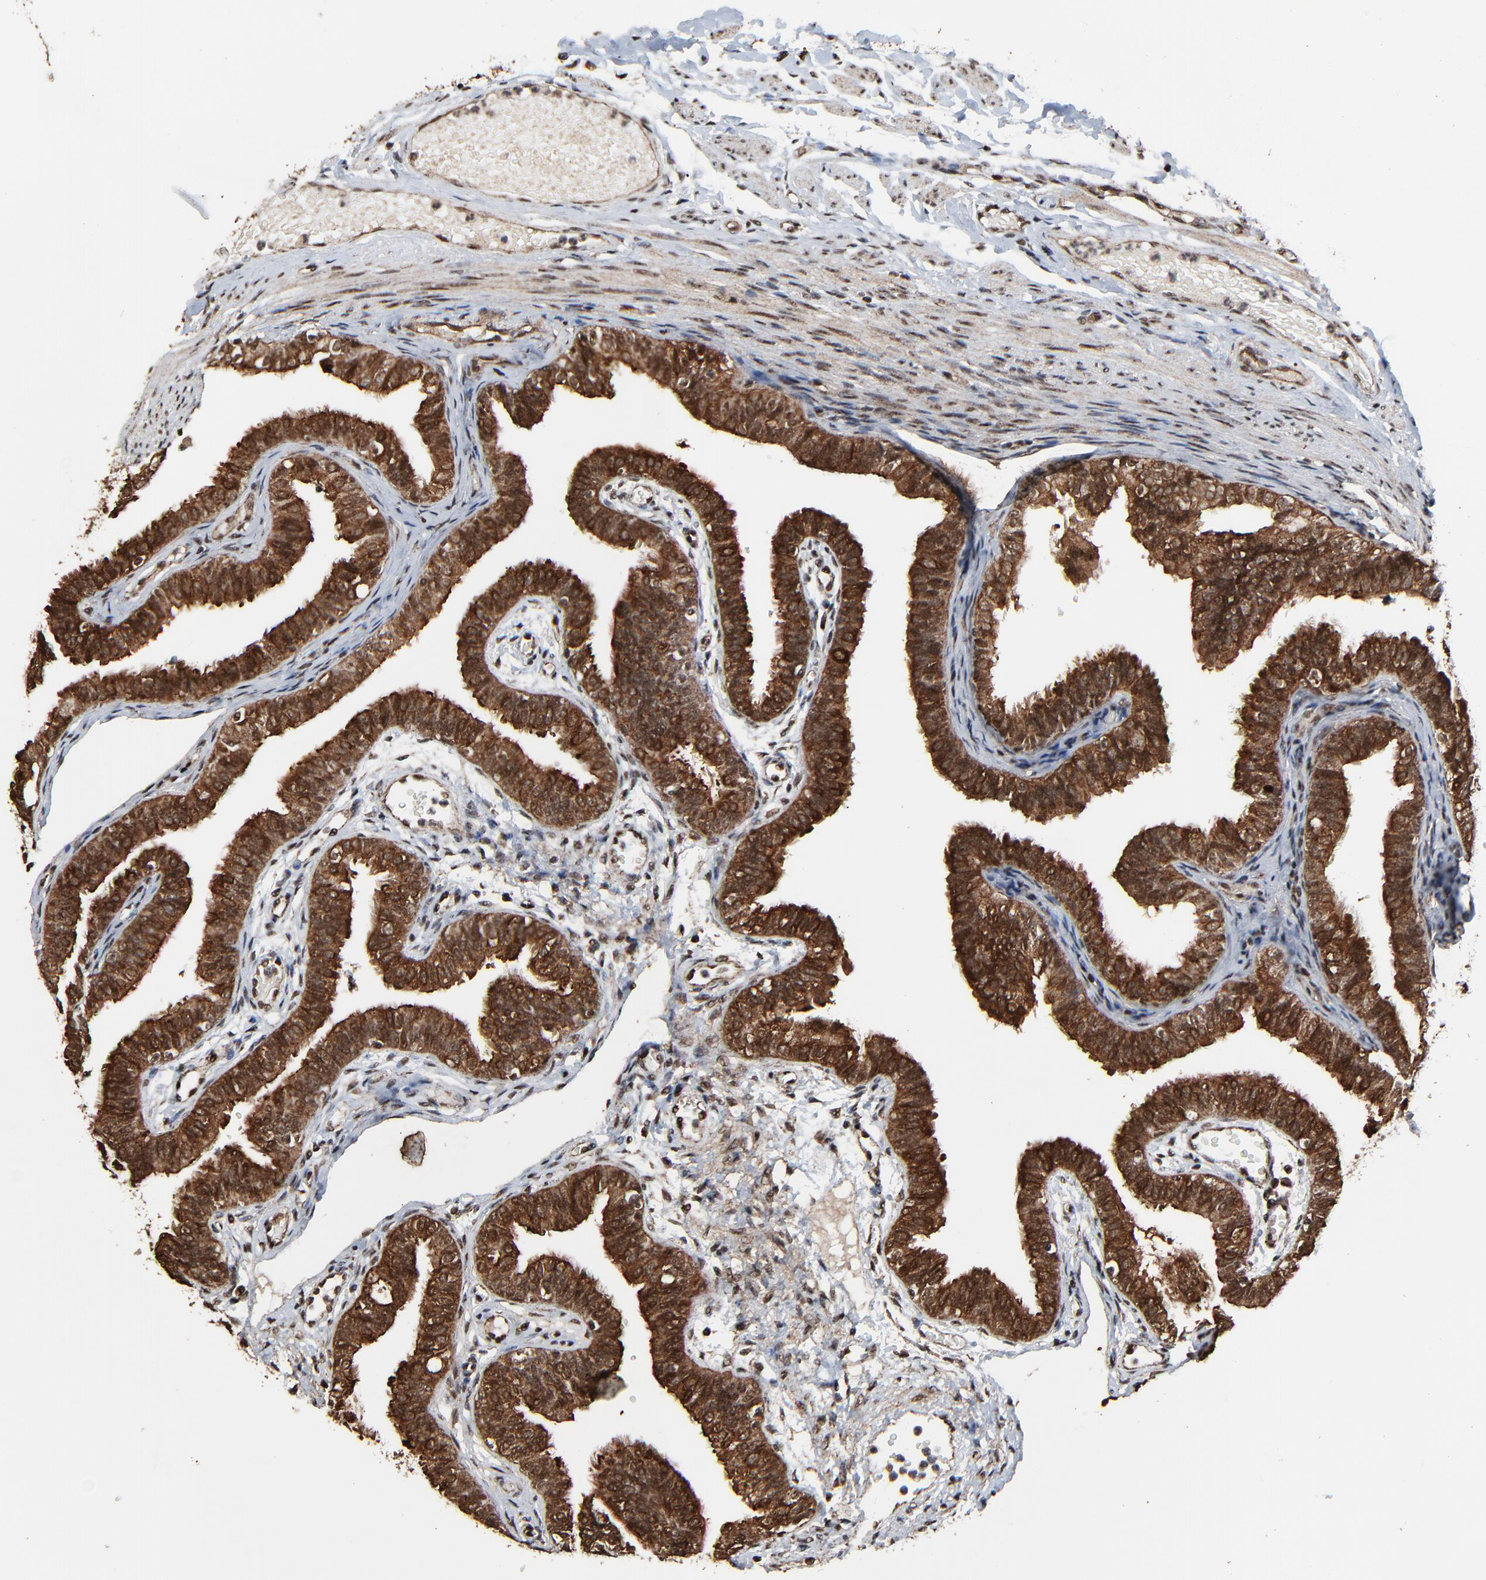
{"staining": {"intensity": "strong", "quantity": ">75%", "location": "cytoplasmic/membranous,nuclear"}, "tissue": "fallopian tube", "cell_type": "Glandular cells", "image_type": "normal", "snomed": [{"axis": "morphology", "description": "Normal tissue, NOS"}, {"axis": "morphology", "description": "Dermoid, NOS"}, {"axis": "topography", "description": "Fallopian tube"}], "caption": "Brown immunohistochemical staining in unremarkable fallopian tube demonstrates strong cytoplasmic/membranous,nuclear staining in about >75% of glandular cells.", "gene": "RHOJ", "patient": {"sex": "female", "age": 33}}